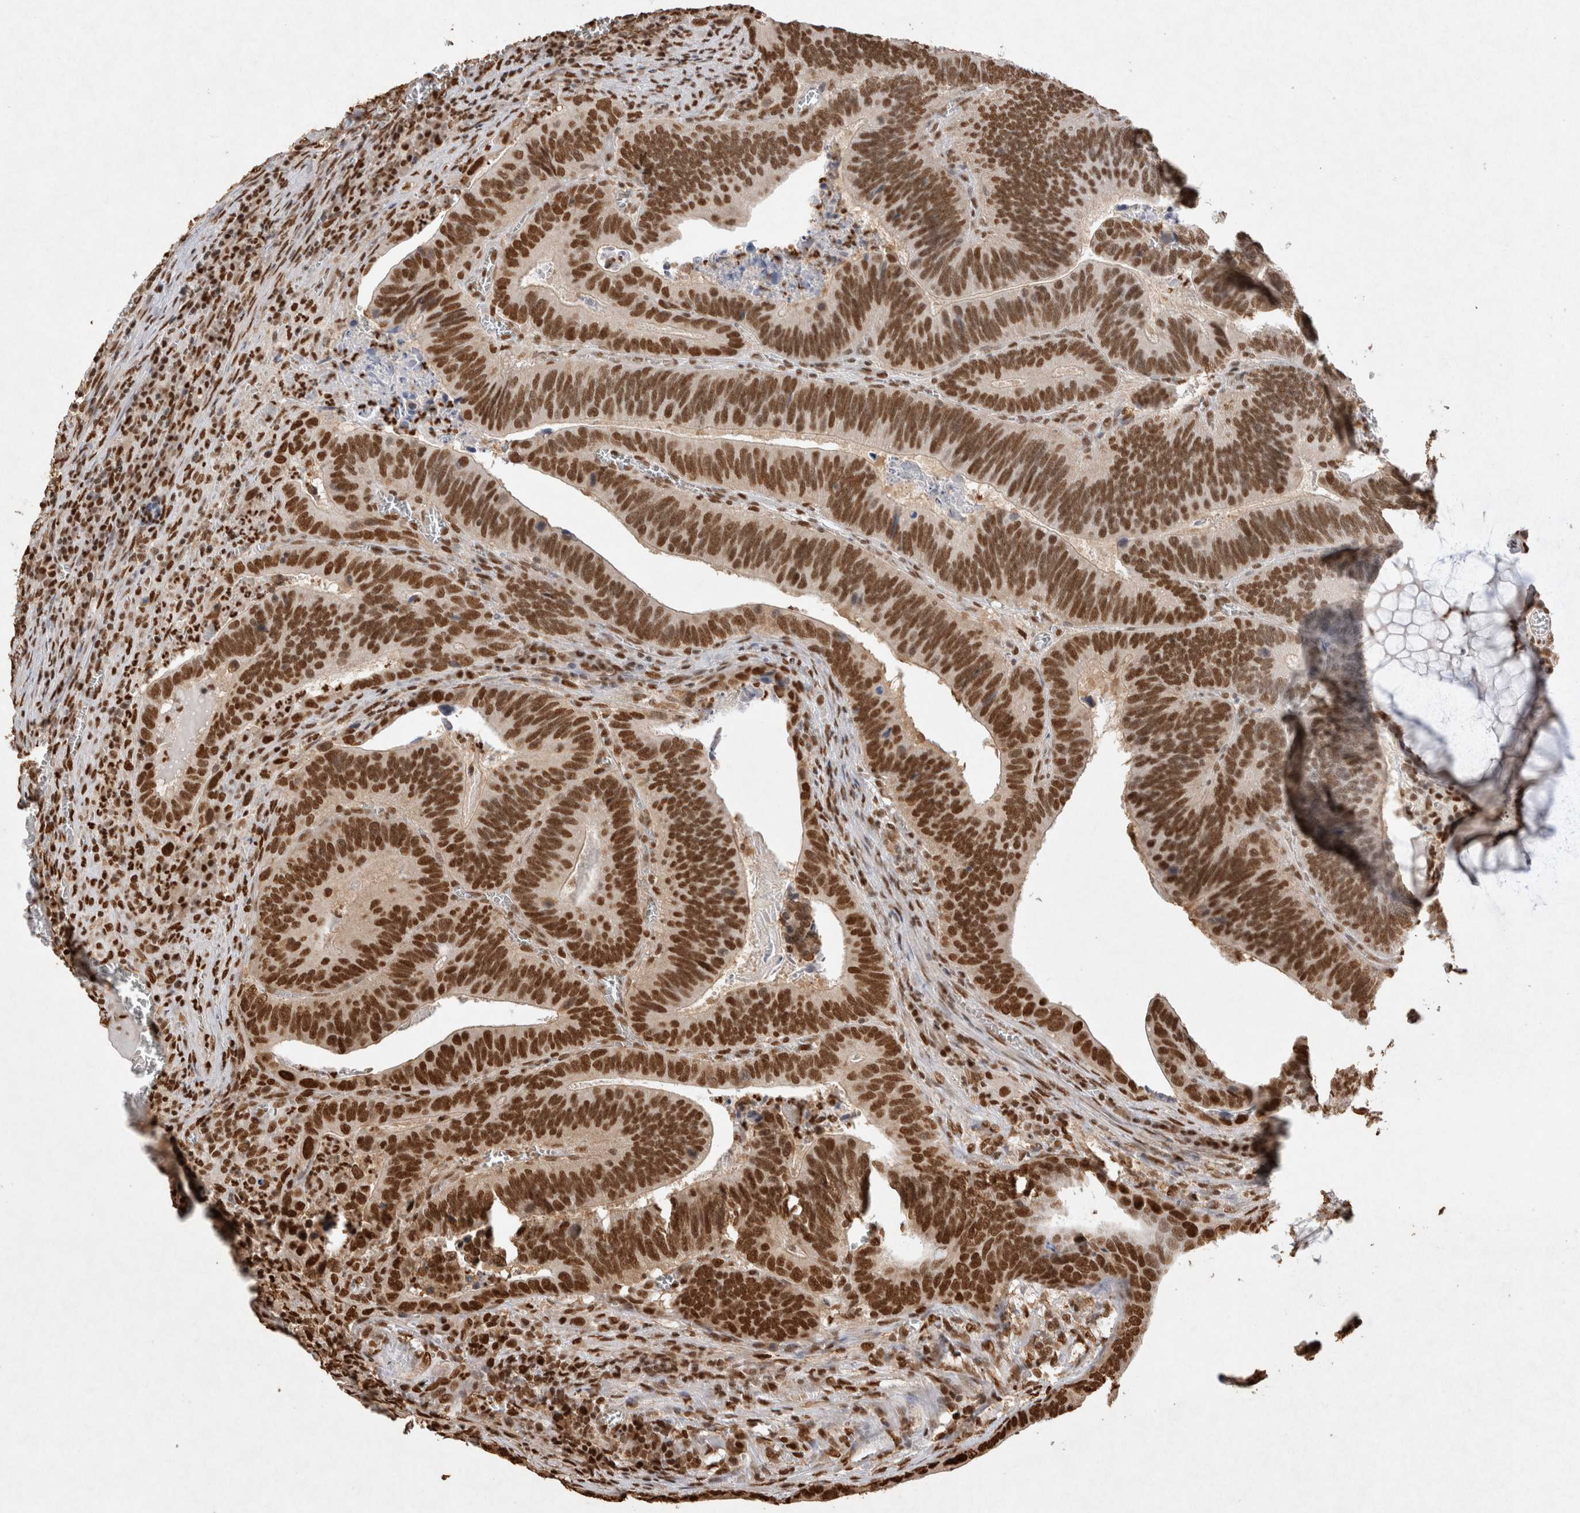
{"staining": {"intensity": "strong", "quantity": ">75%", "location": "nuclear"}, "tissue": "colorectal cancer", "cell_type": "Tumor cells", "image_type": "cancer", "snomed": [{"axis": "morphology", "description": "Inflammation, NOS"}, {"axis": "morphology", "description": "Adenocarcinoma, NOS"}, {"axis": "topography", "description": "Colon"}], "caption": "An IHC micrograph of tumor tissue is shown. Protein staining in brown highlights strong nuclear positivity in colorectal adenocarcinoma within tumor cells.", "gene": "HDGF", "patient": {"sex": "male", "age": 72}}